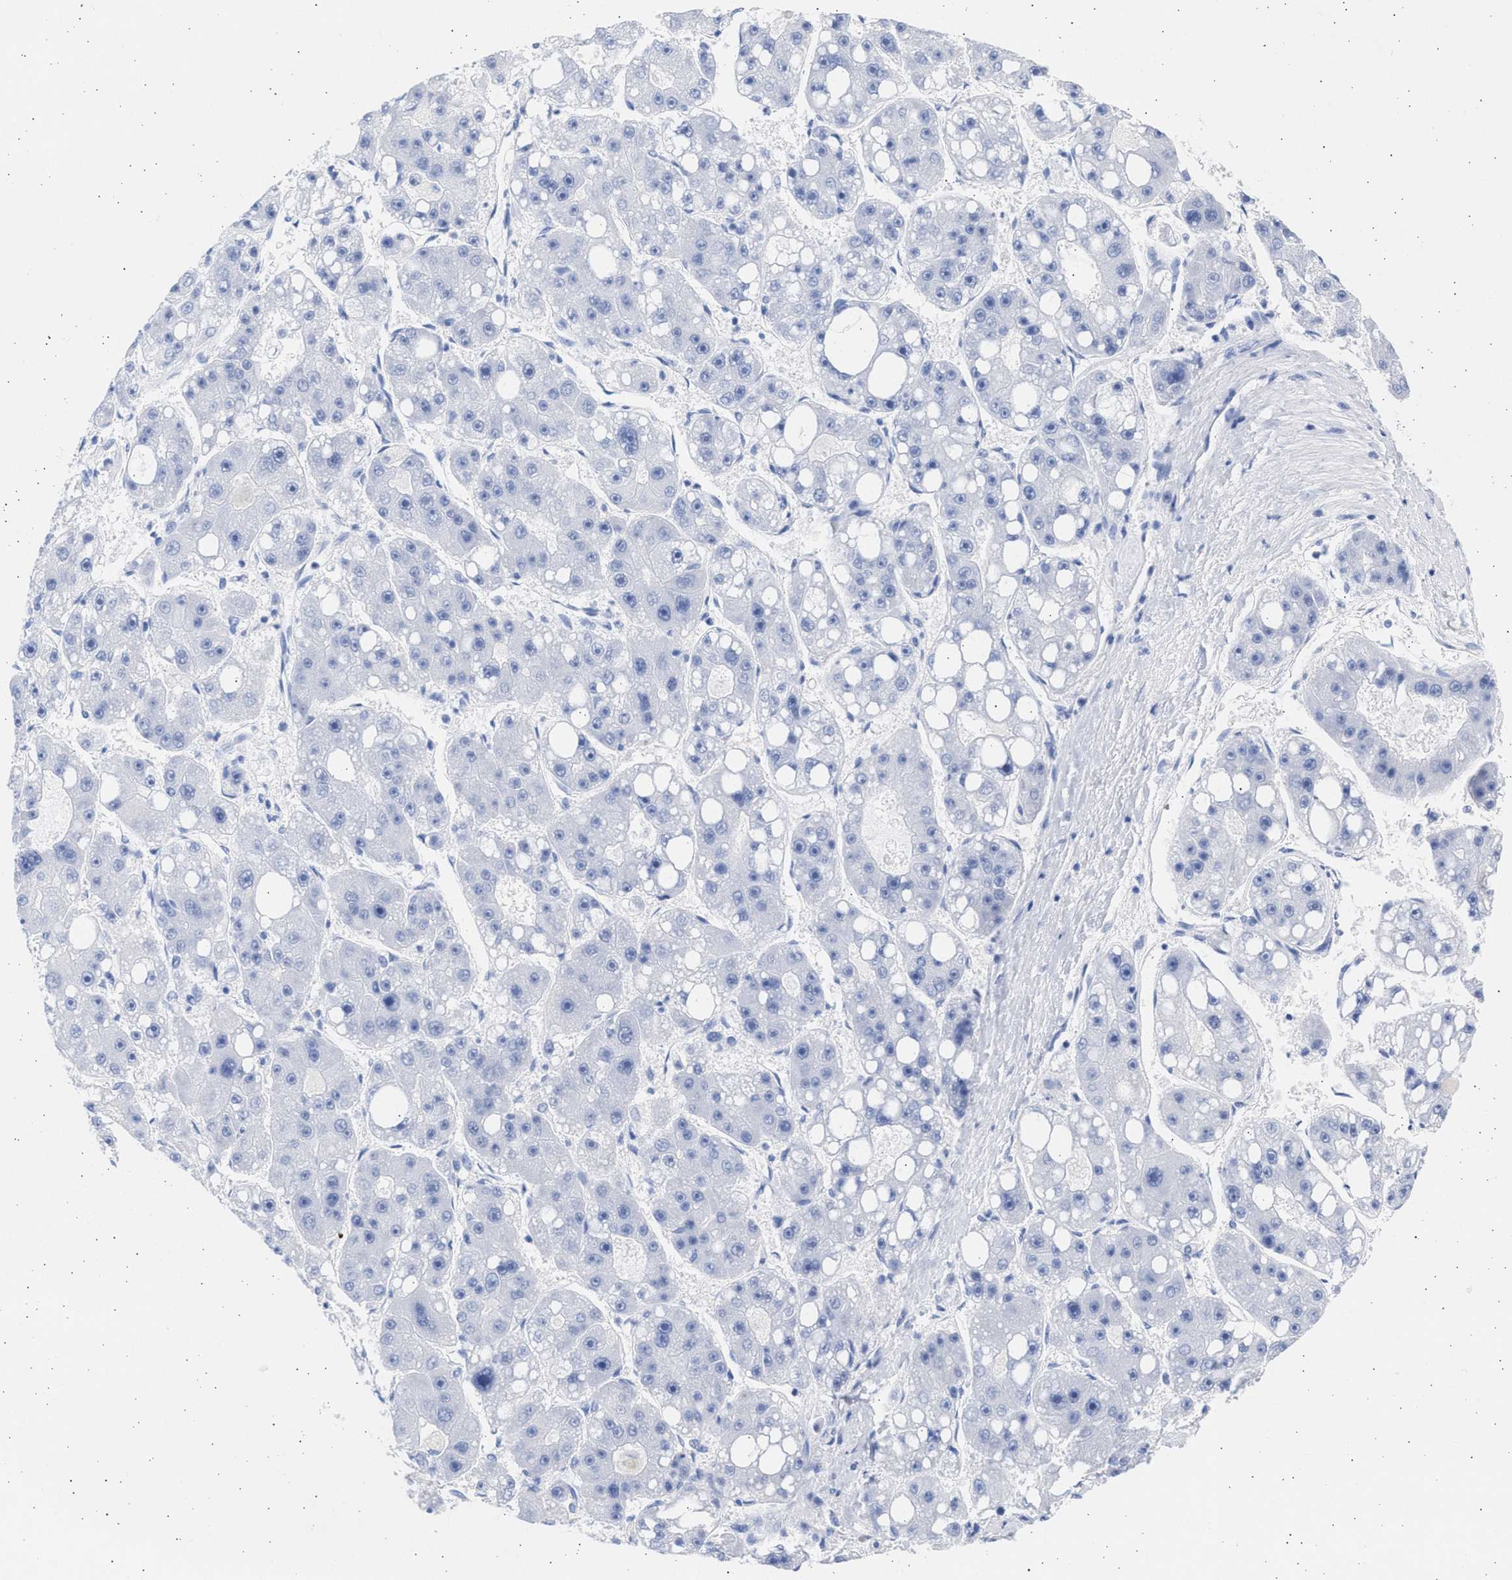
{"staining": {"intensity": "negative", "quantity": "none", "location": "none"}, "tissue": "liver cancer", "cell_type": "Tumor cells", "image_type": "cancer", "snomed": [{"axis": "morphology", "description": "Carcinoma, Hepatocellular, NOS"}, {"axis": "topography", "description": "Liver"}], "caption": "The histopathology image displays no staining of tumor cells in liver cancer (hepatocellular carcinoma). (Immunohistochemistry, brightfield microscopy, high magnification).", "gene": "ALDOC", "patient": {"sex": "female", "age": 61}}